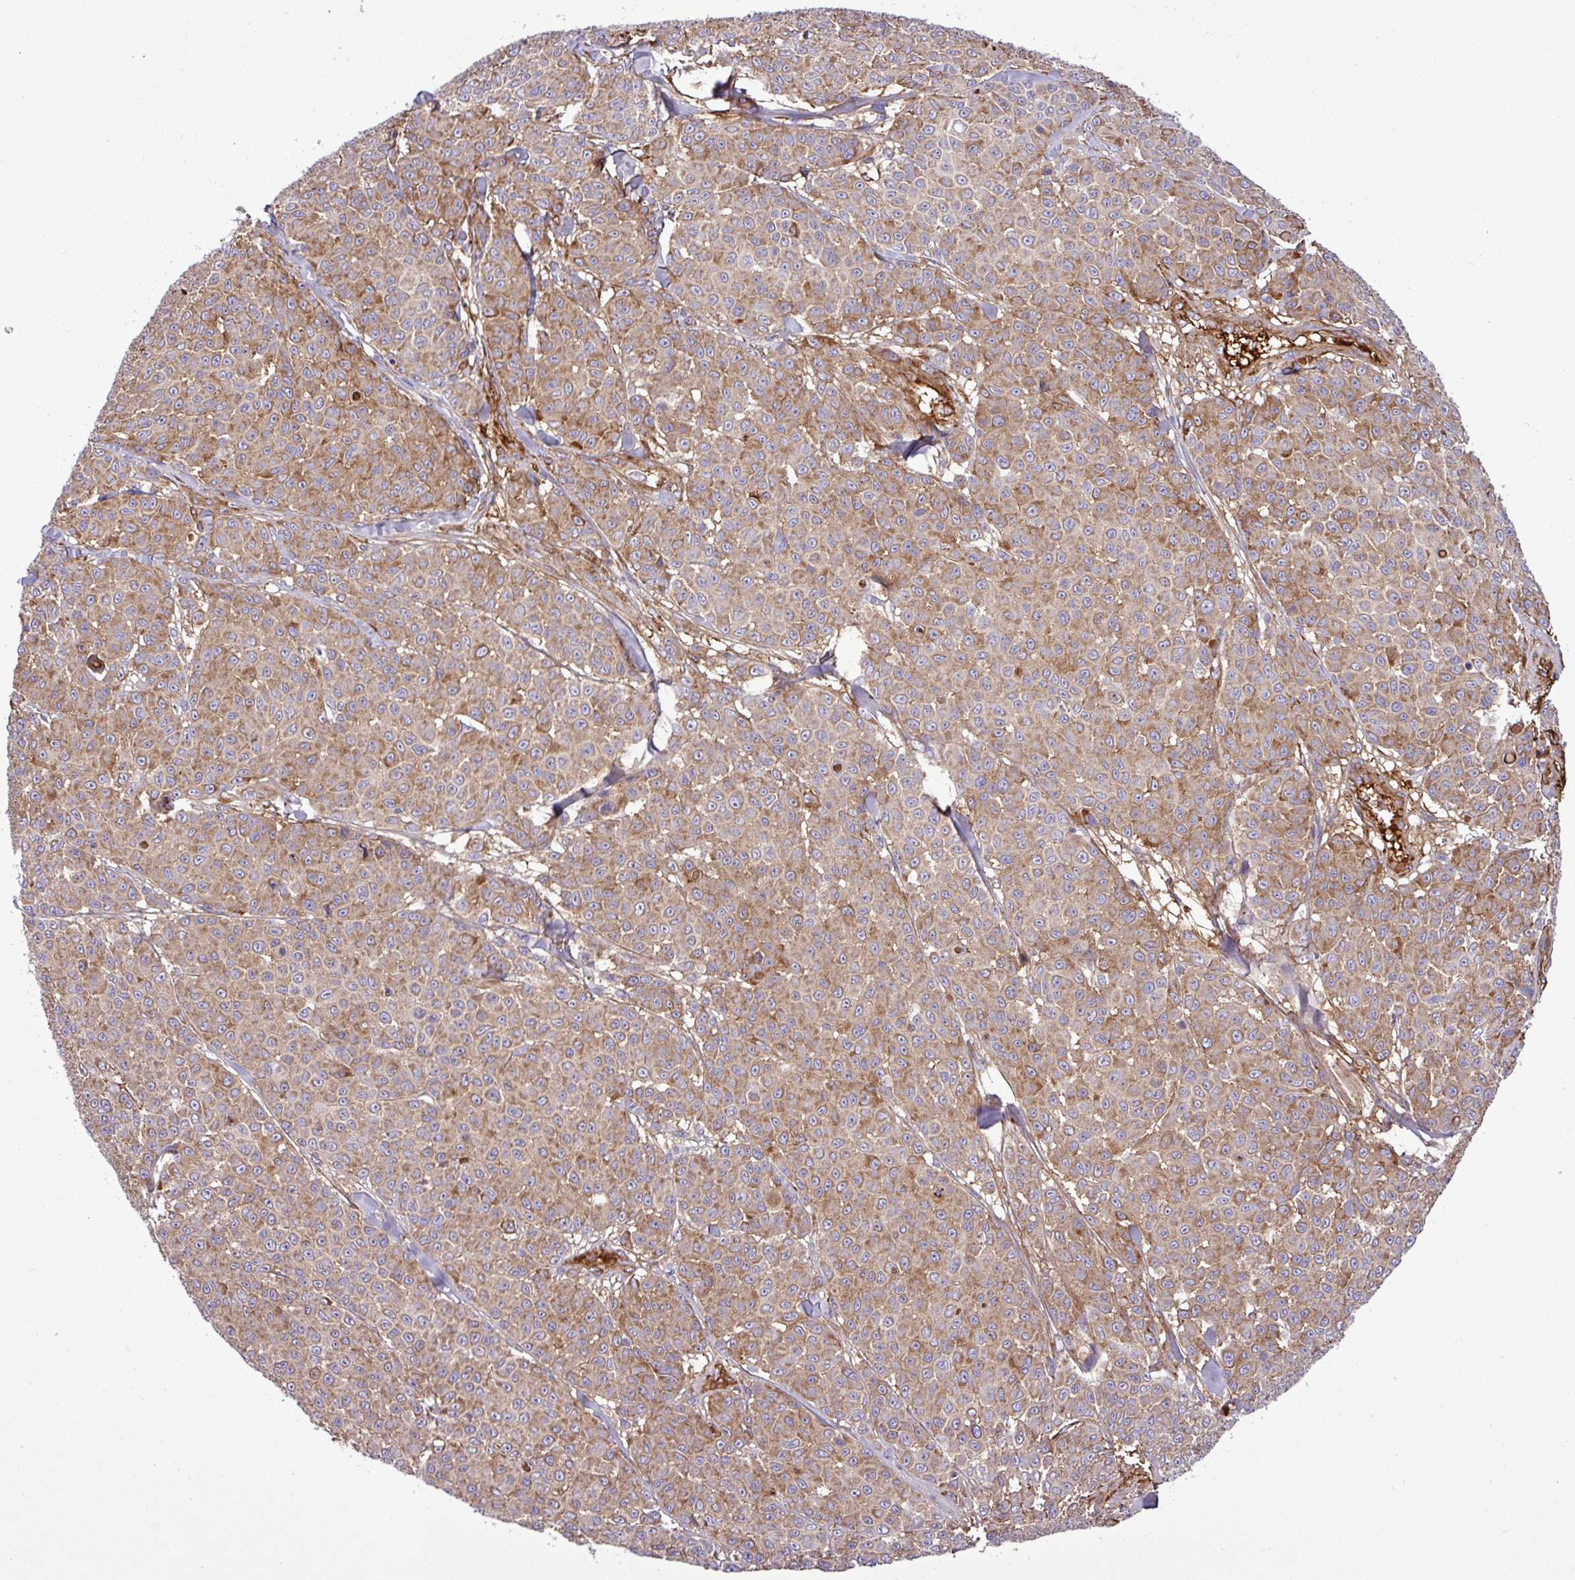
{"staining": {"intensity": "moderate", "quantity": ">75%", "location": "cytoplasmic/membranous"}, "tissue": "melanoma", "cell_type": "Tumor cells", "image_type": "cancer", "snomed": [{"axis": "morphology", "description": "Malignant melanoma, NOS"}, {"axis": "topography", "description": "Skin"}], "caption": "Immunohistochemistry (DAB) staining of human melanoma displays moderate cytoplasmic/membranous protein staining in approximately >75% of tumor cells. The protein of interest is stained brown, and the nuclei are stained in blue (DAB IHC with brightfield microscopy, high magnification).", "gene": "CWH43", "patient": {"sex": "male", "age": 46}}